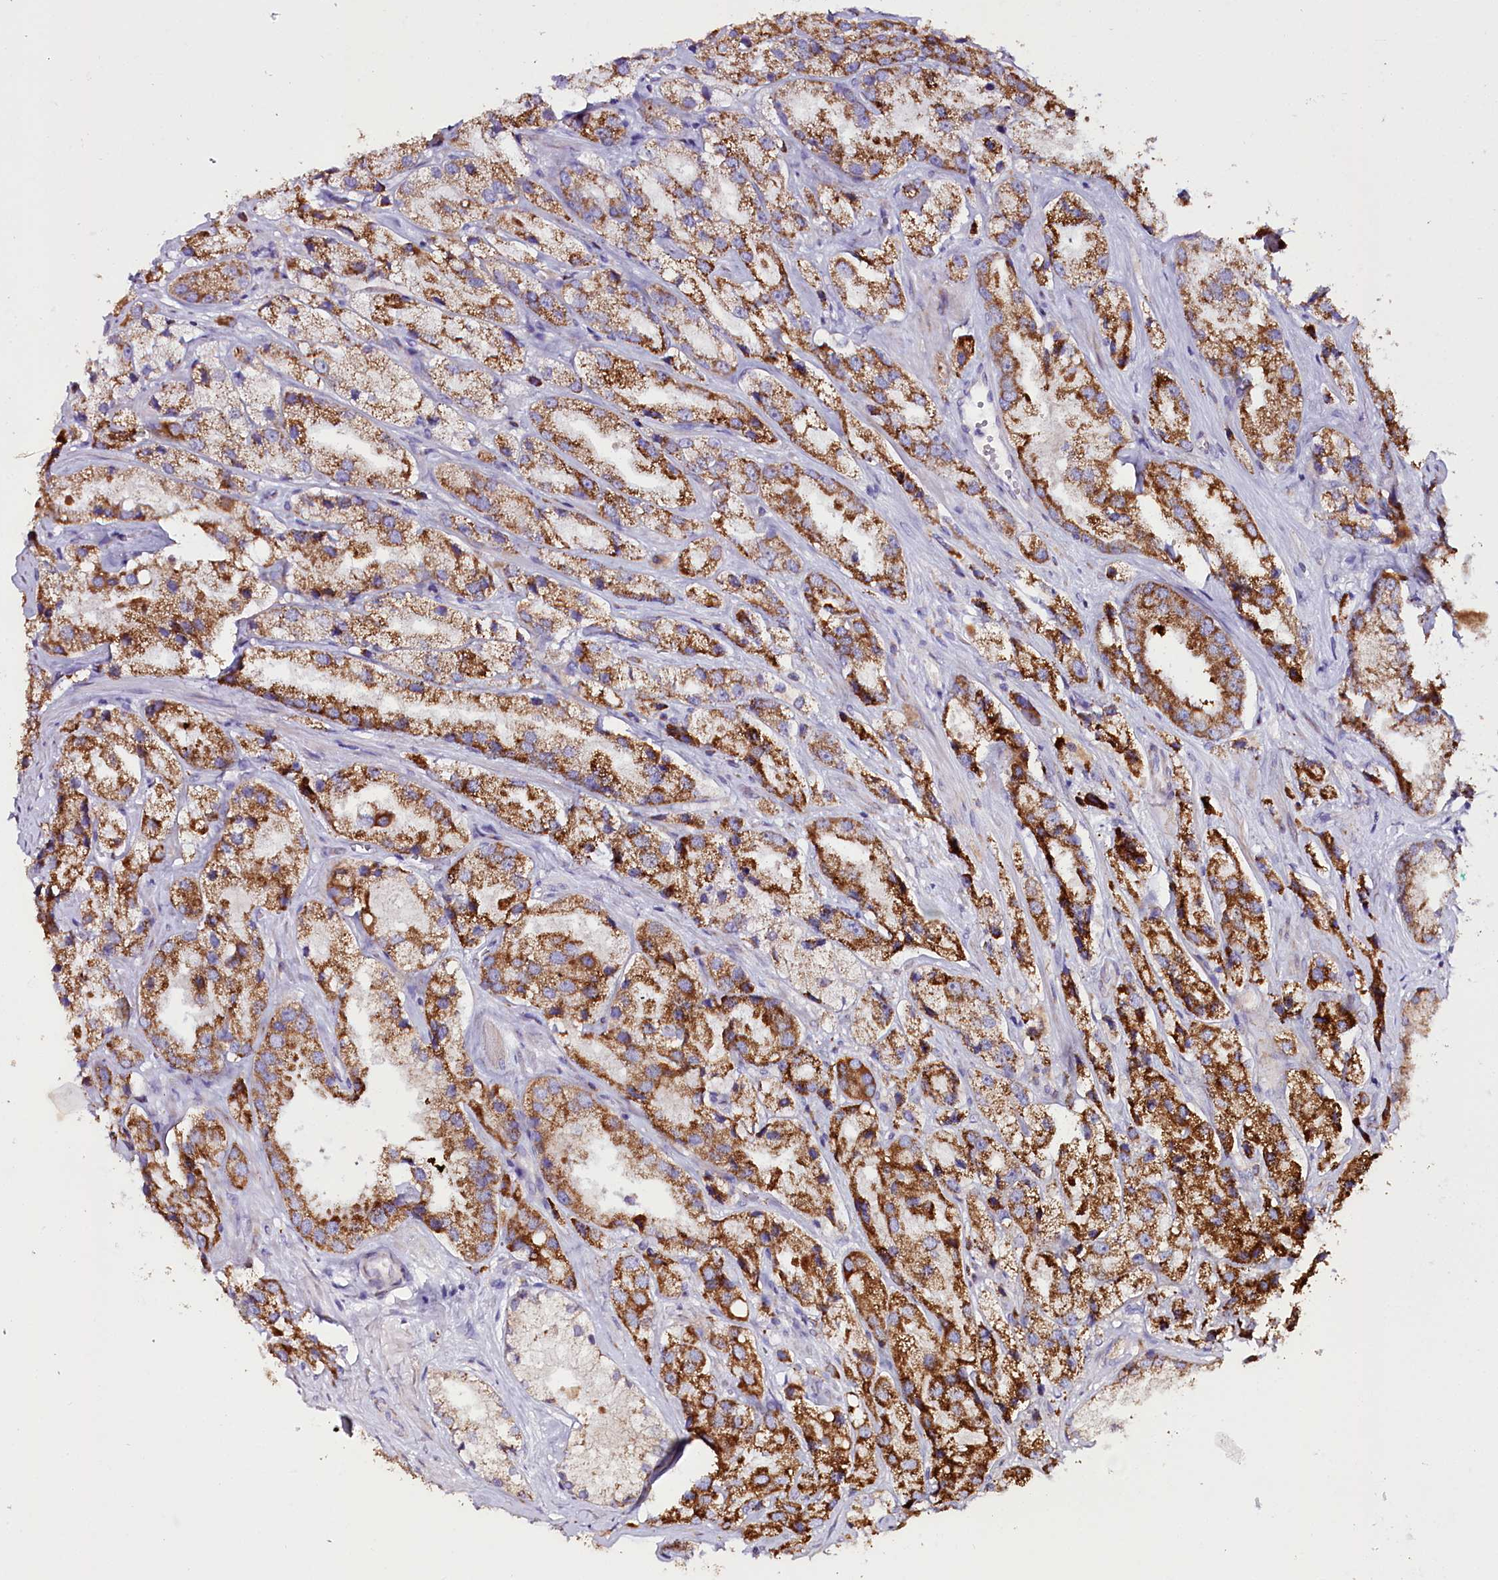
{"staining": {"intensity": "moderate", "quantity": ">75%", "location": "cytoplasmic/membranous"}, "tissue": "prostate cancer", "cell_type": "Tumor cells", "image_type": "cancer", "snomed": [{"axis": "morphology", "description": "Adenocarcinoma, High grade"}, {"axis": "topography", "description": "Prostate"}], "caption": "Immunohistochemistry micrograph of prostate cancer (adenocarcinoma (high-grade)) stained for a protein (brown), which reveals medium levels of moderate cytoplasmic/membranous expression in about >75% of tumor cells.", "gene": "THUMPD3", "patient": {"sex": "male", "age": 66}}